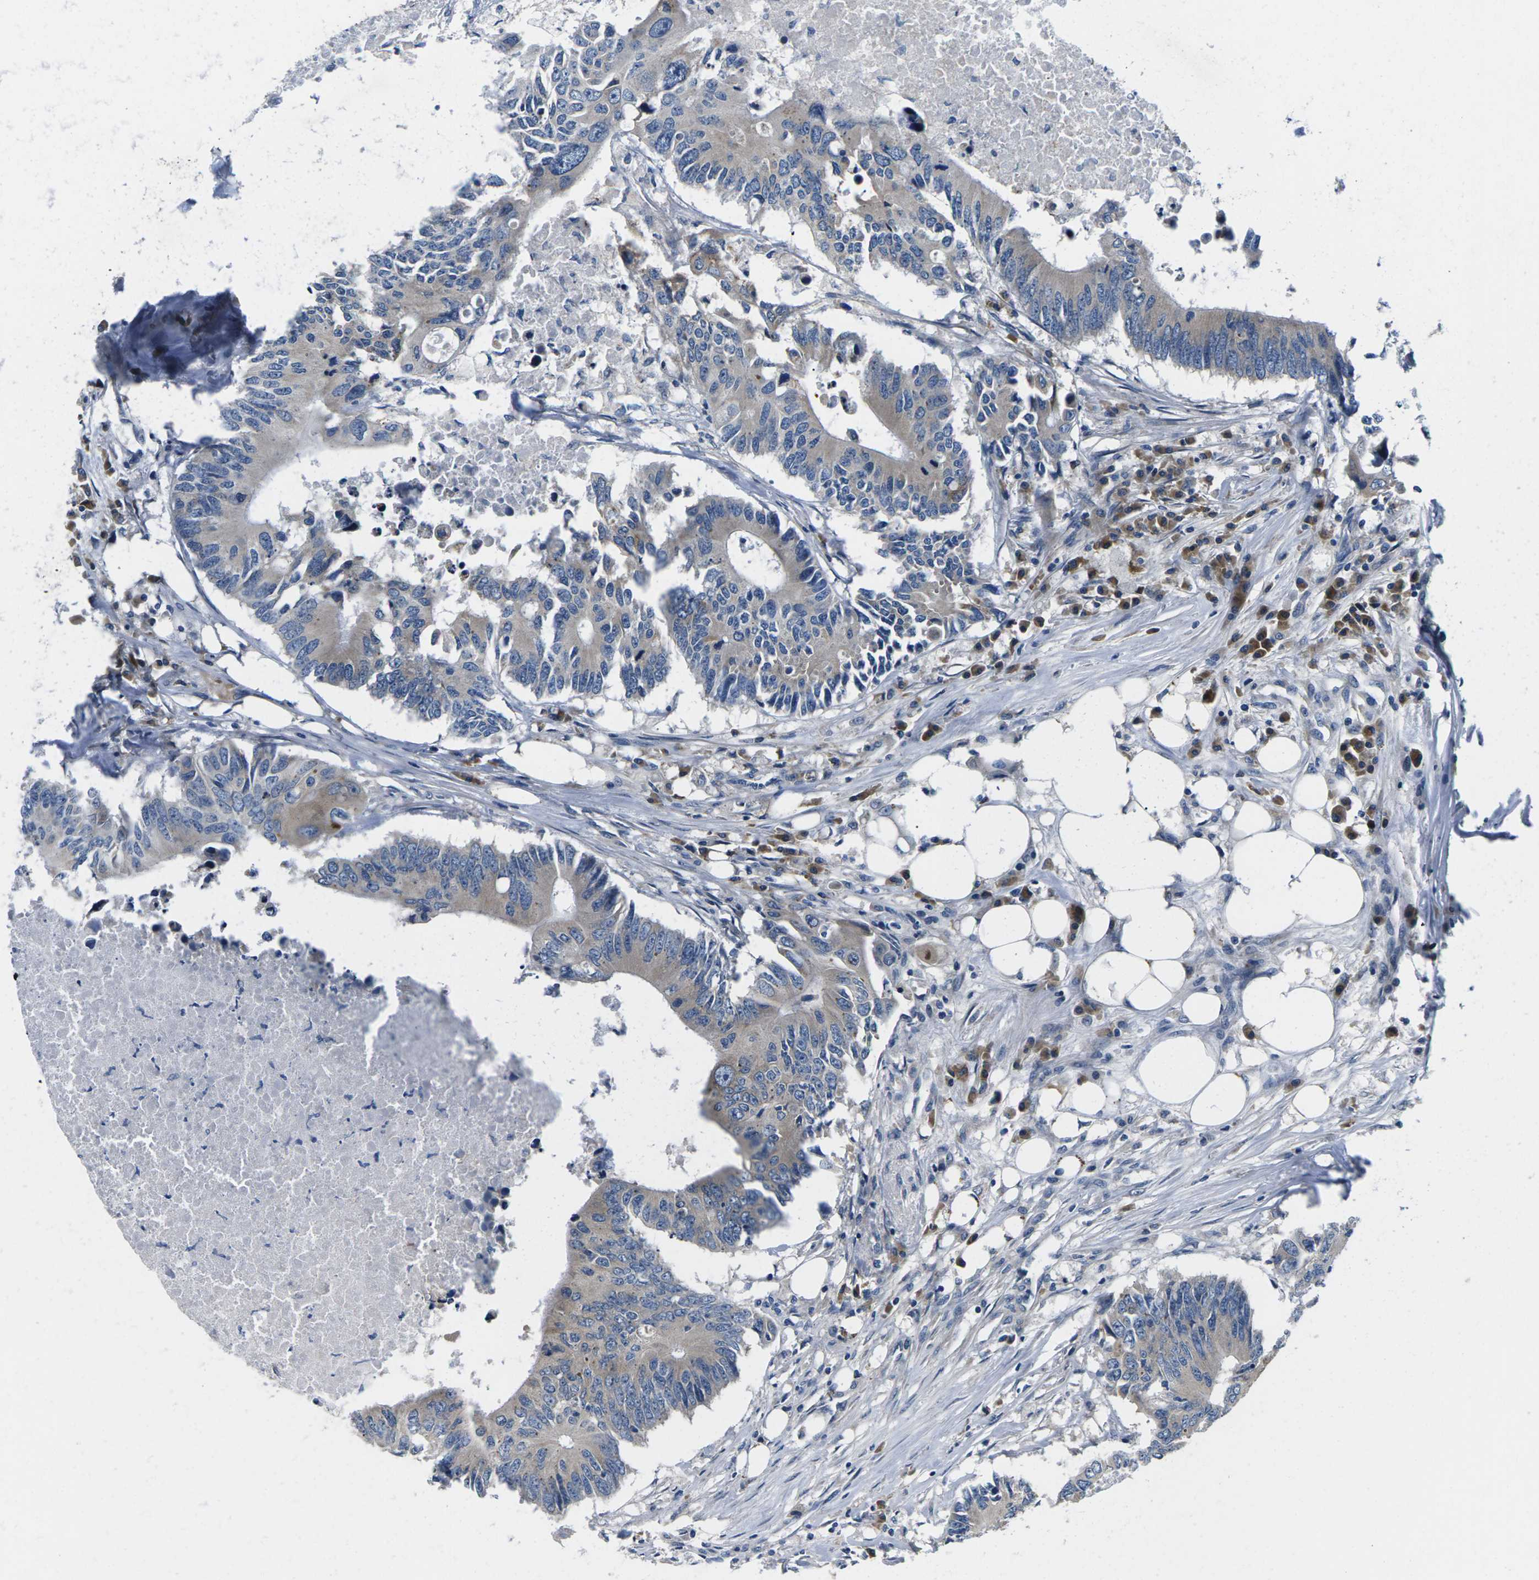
{"staining": {"intensity": "weak", "quantity": "<25%", "location": "cytoplasmic/membranous"}, "tissue": "colorectal cancer", "cell_type": "Tumor cells", "image_type": "cancer", "snomed": [{"axis": "morphology", "description": "Adenocarcinoma, NOS"}, {"axis": "topography", "description": "Colon"}], "caption": "This is an immunohistochemistry histopathology image of human colorectal cancer (adenocarcinoma). There is no staining in tumor cells.", "gene": "ERGIC3", "patient": {"sex": "male", "age": 71}}